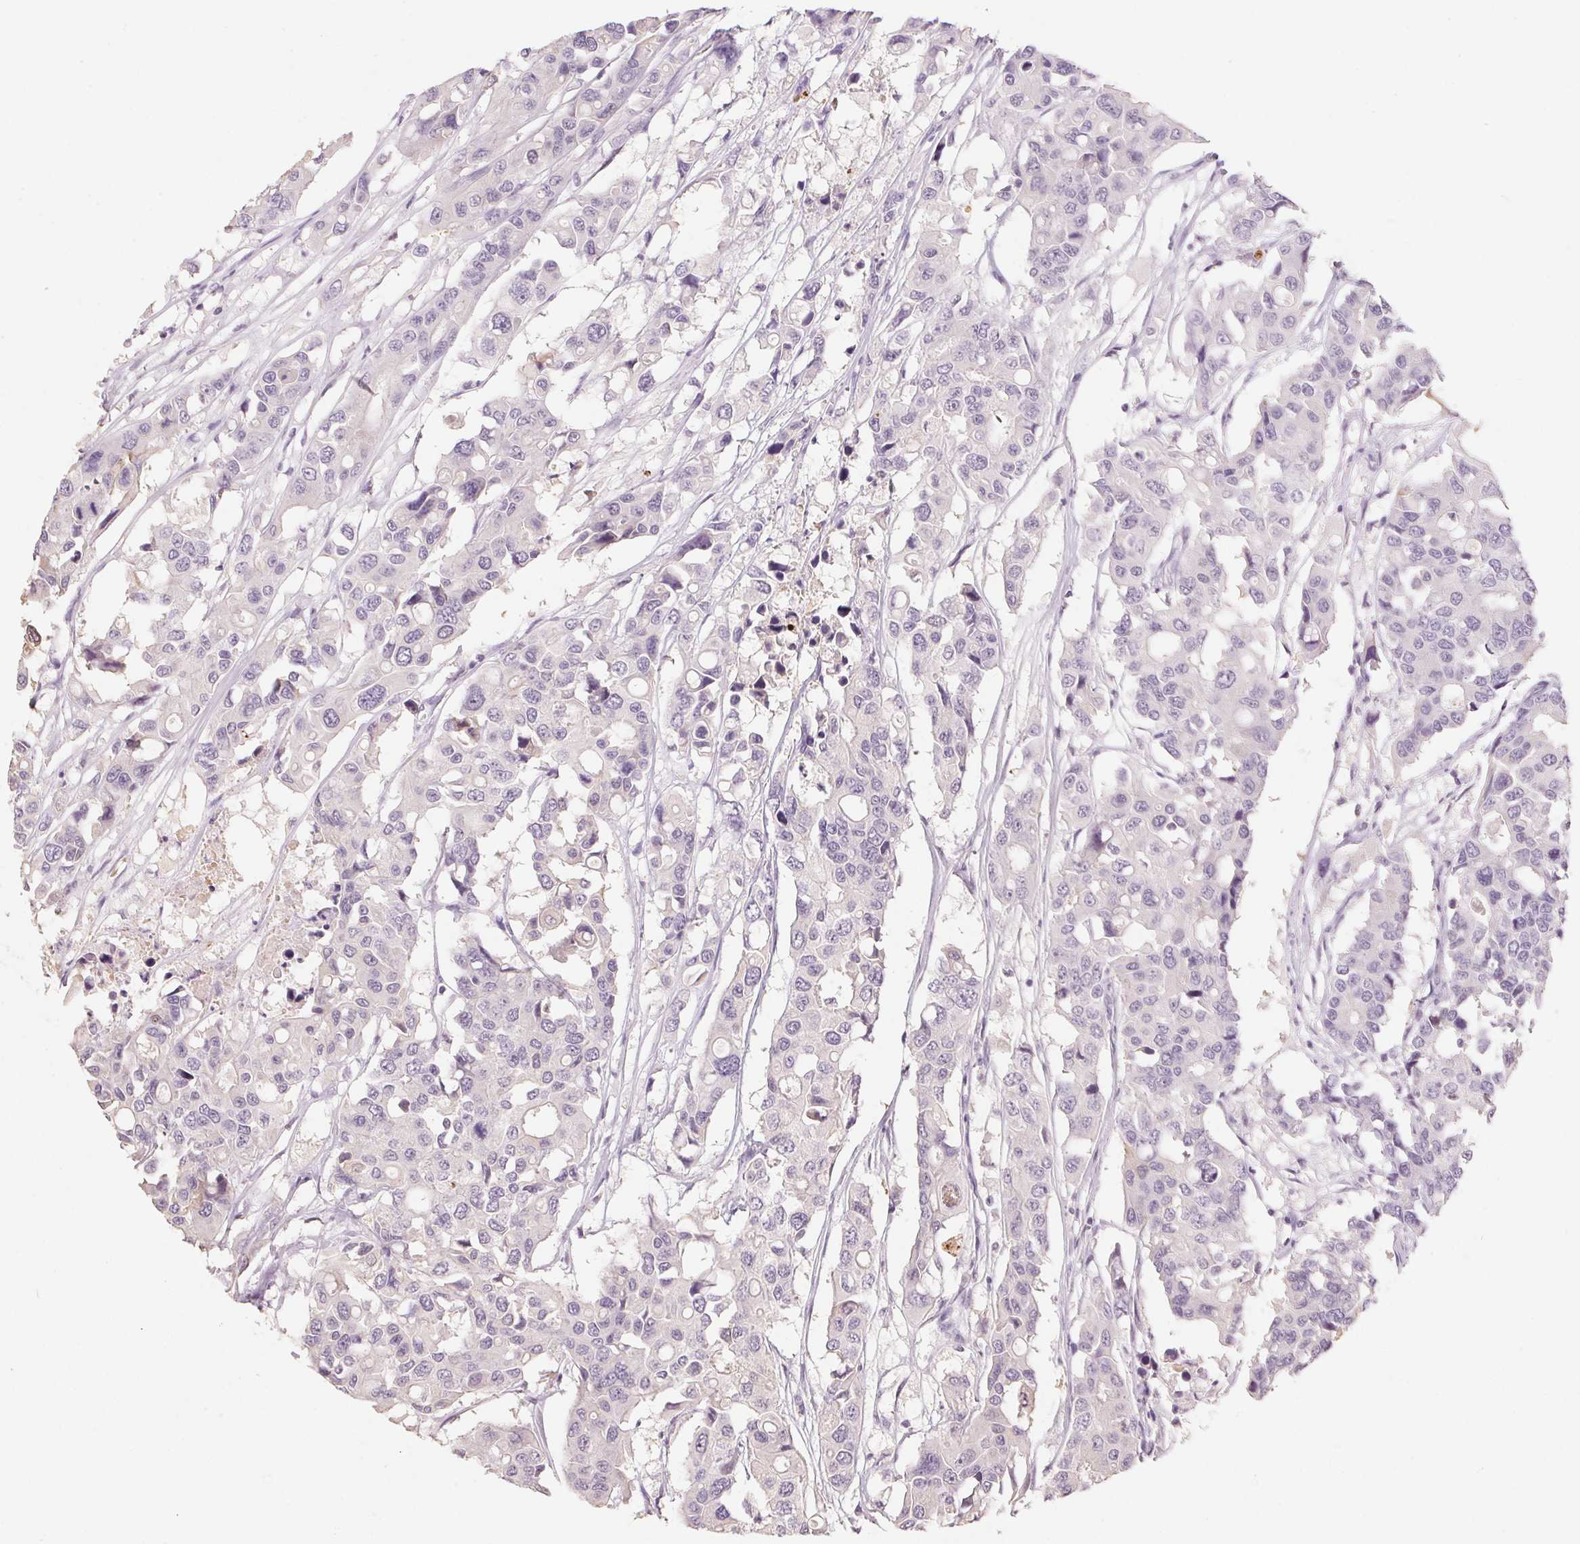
{"staining": {"intensity": "negative", "quantity": "none", "location": "none"}, "tissue": "colorectal cancer", "cell_type": "Tumor cells", "image_type": "cancer", "snomed": [{"axis": "morphology", "description": "Adenocarcinoma, NOS"}, {"axis": "topography", "description": "Colon"}], "caption": "The micrograph shows no staining of tumor cells in colorectal adenocarcinoma. (Immunohistochemistry, brightfield microscopy, high magnification).", "gene": "CAPZA3", "patient": {"sex": "male", "age": 77}}